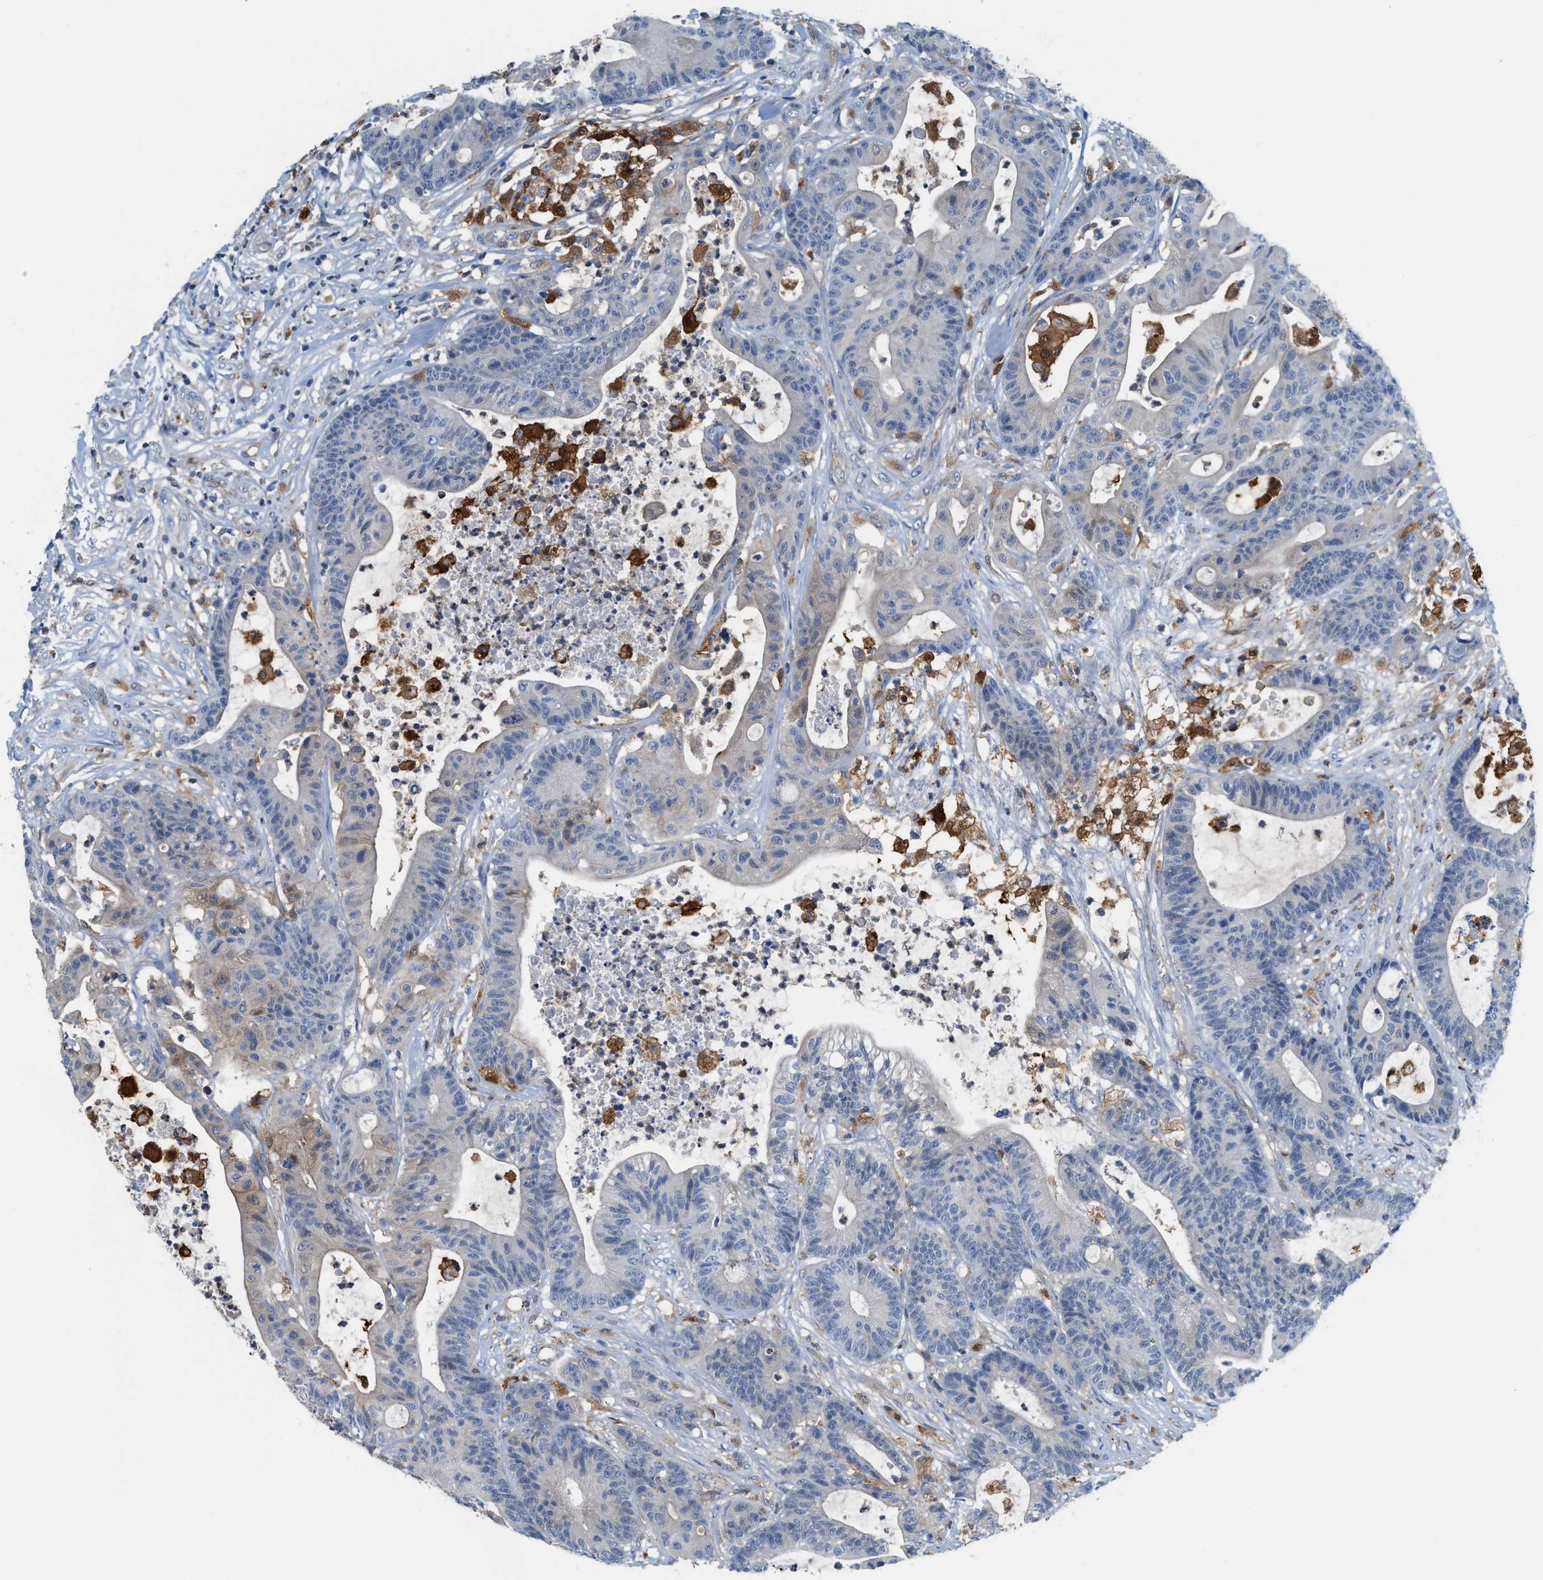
{"staining": {"intensity": "negative", "quantity": "none", "location": "none"}, "tissue": "colorectal cancer", "cell_type": "Tumor cells", "image_type": "cancer", "snomed": [{"axis": "morphology", "description": "Adenocarcinoma, NOS"}, {"axis": "topography", "description": "Colon"}], "caption": "Colorectal cancer (adenocarcinoma) stained for a protein using immunohistochemistry (IHC) reveals no expression tumor cells.", "gene": "CSTB", "patient": {"sex": "female", "age": 84}}